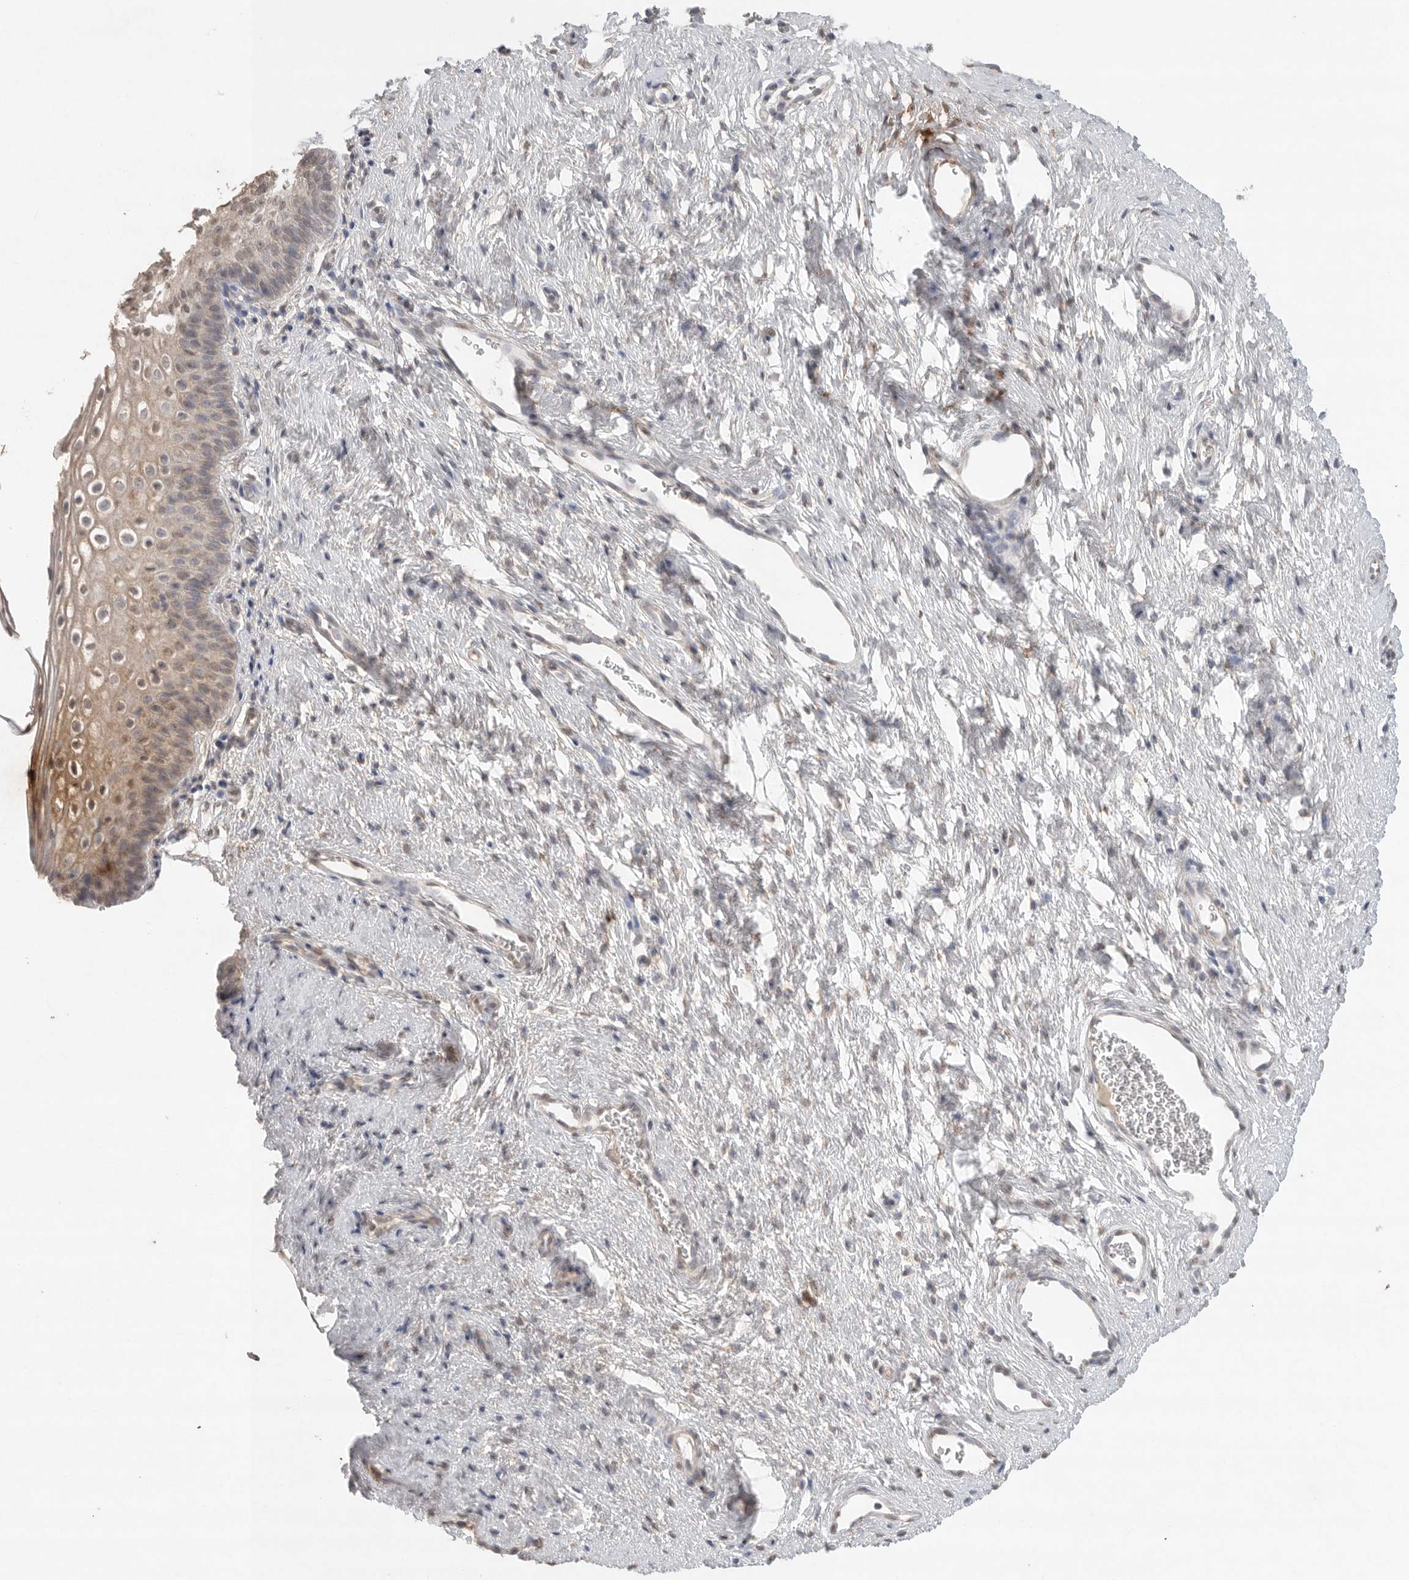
{"staining": {"intensity": "negative", "quantity": "none", "location": "none"}, "tissue": "cervix", "cell_type": "Glandular cells", "image_type": "normal", "snomed": [{"axis": "morphology", "description": "Normal tissue, NOS"}, {"axis": "topography", "description": "Cervix"}], "caption": "Immunohistochemistry (IHC) histopathology image of unremarkable cervix stained for a protein (brown), which exhibits no positivity in glandular cells.", "gene": "KLK5", "patient": {"sex": "female", "age": 27}}